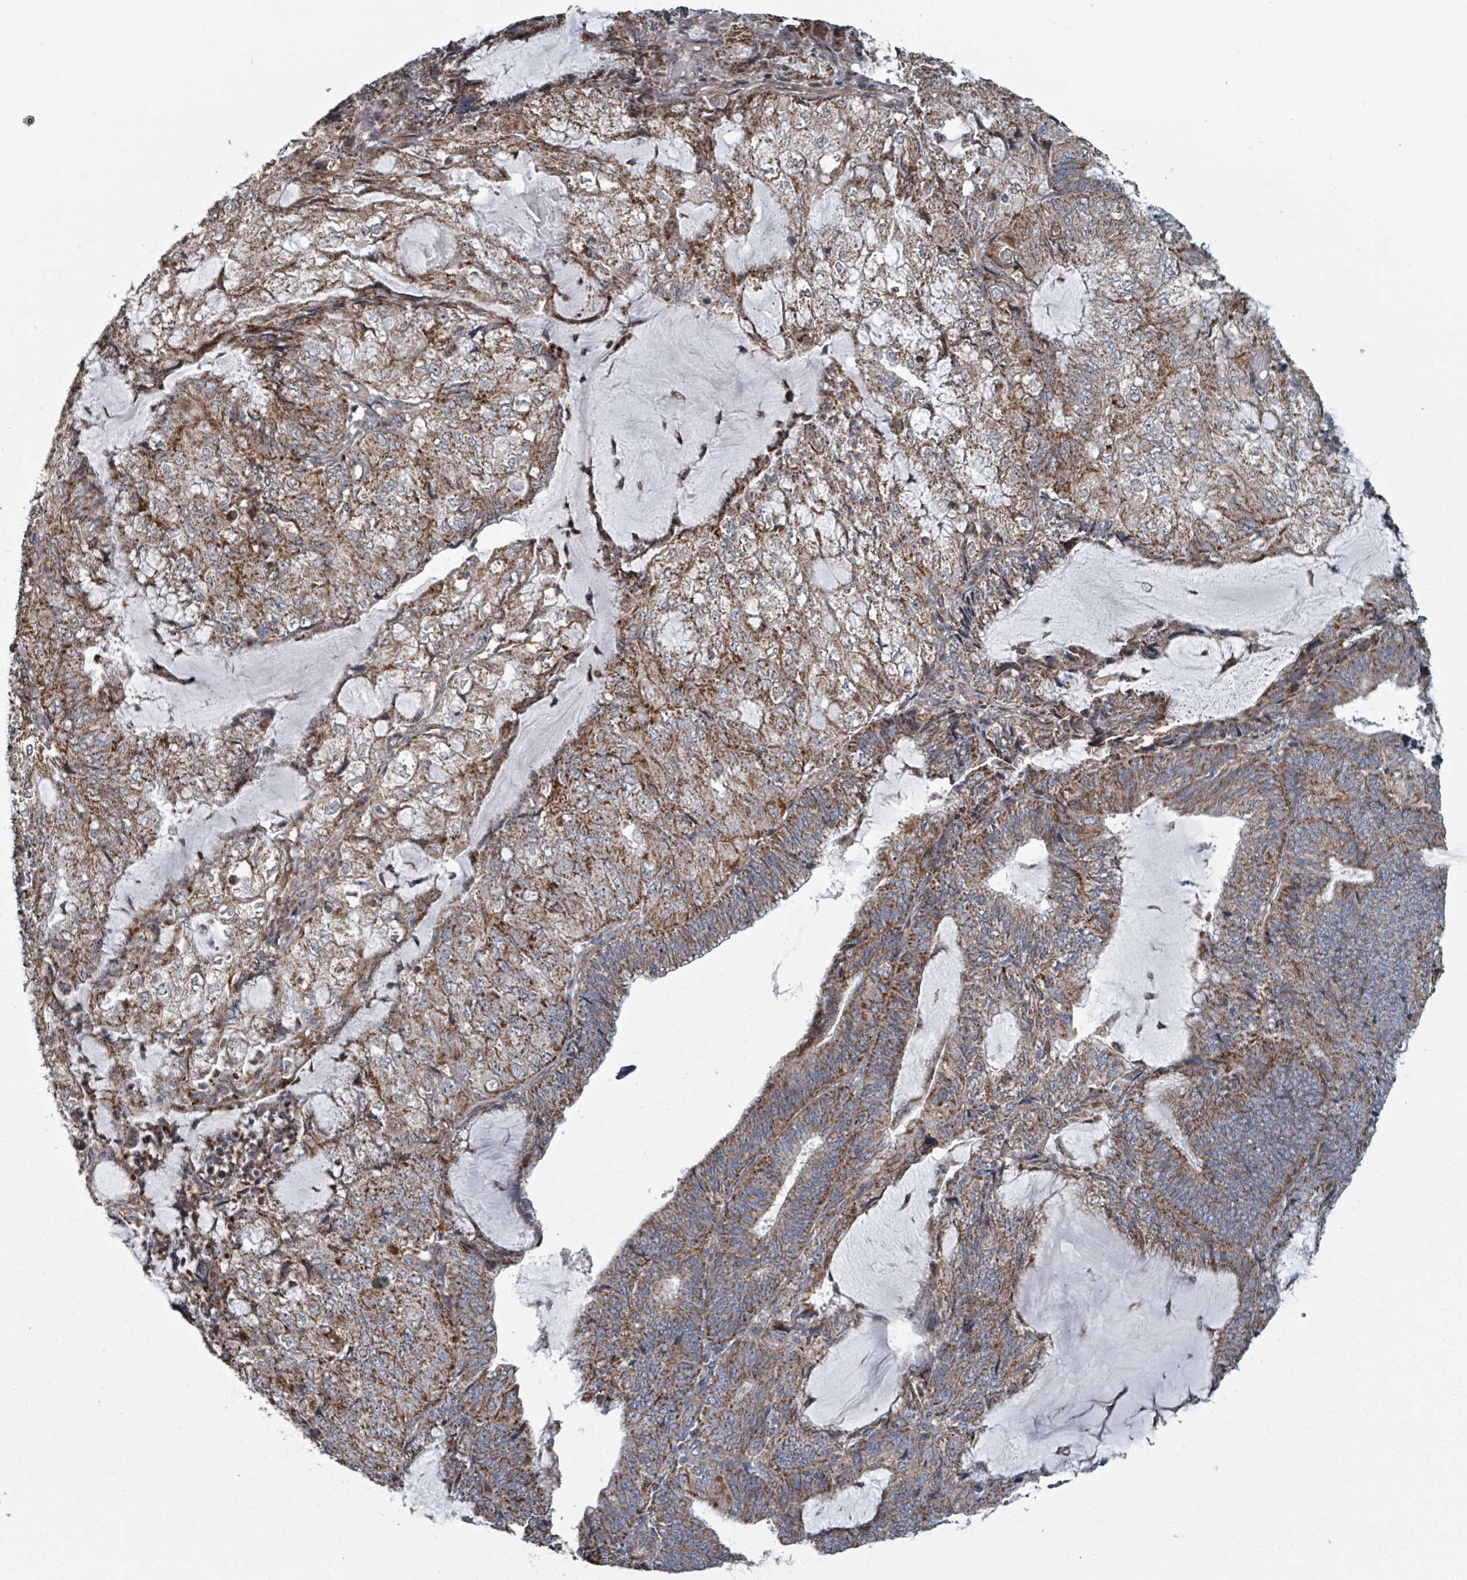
{"staining": {"intensity": "moderate", "quantity": ">75%", "location": "cytoplasmic/membranous"}, "tissue": "endometrial cancer", "cell_type": "Tumor cells", "image_type": "cancer", "snomed": [{"axis": "morphology", "description": "Adenocarcinoma, NOS"}, {"axis": "topography", "description": "Endometrium"}], "caption": "A histopathology image showing moderate cytoplasmic/membranous staining in approximately >75% of tumor cells in endometrial adenocarcinoma, as visualized by brown immunohistochemical staining.", "gene": "MRPL4", "patient": {"sex": "female", "age": 81}}